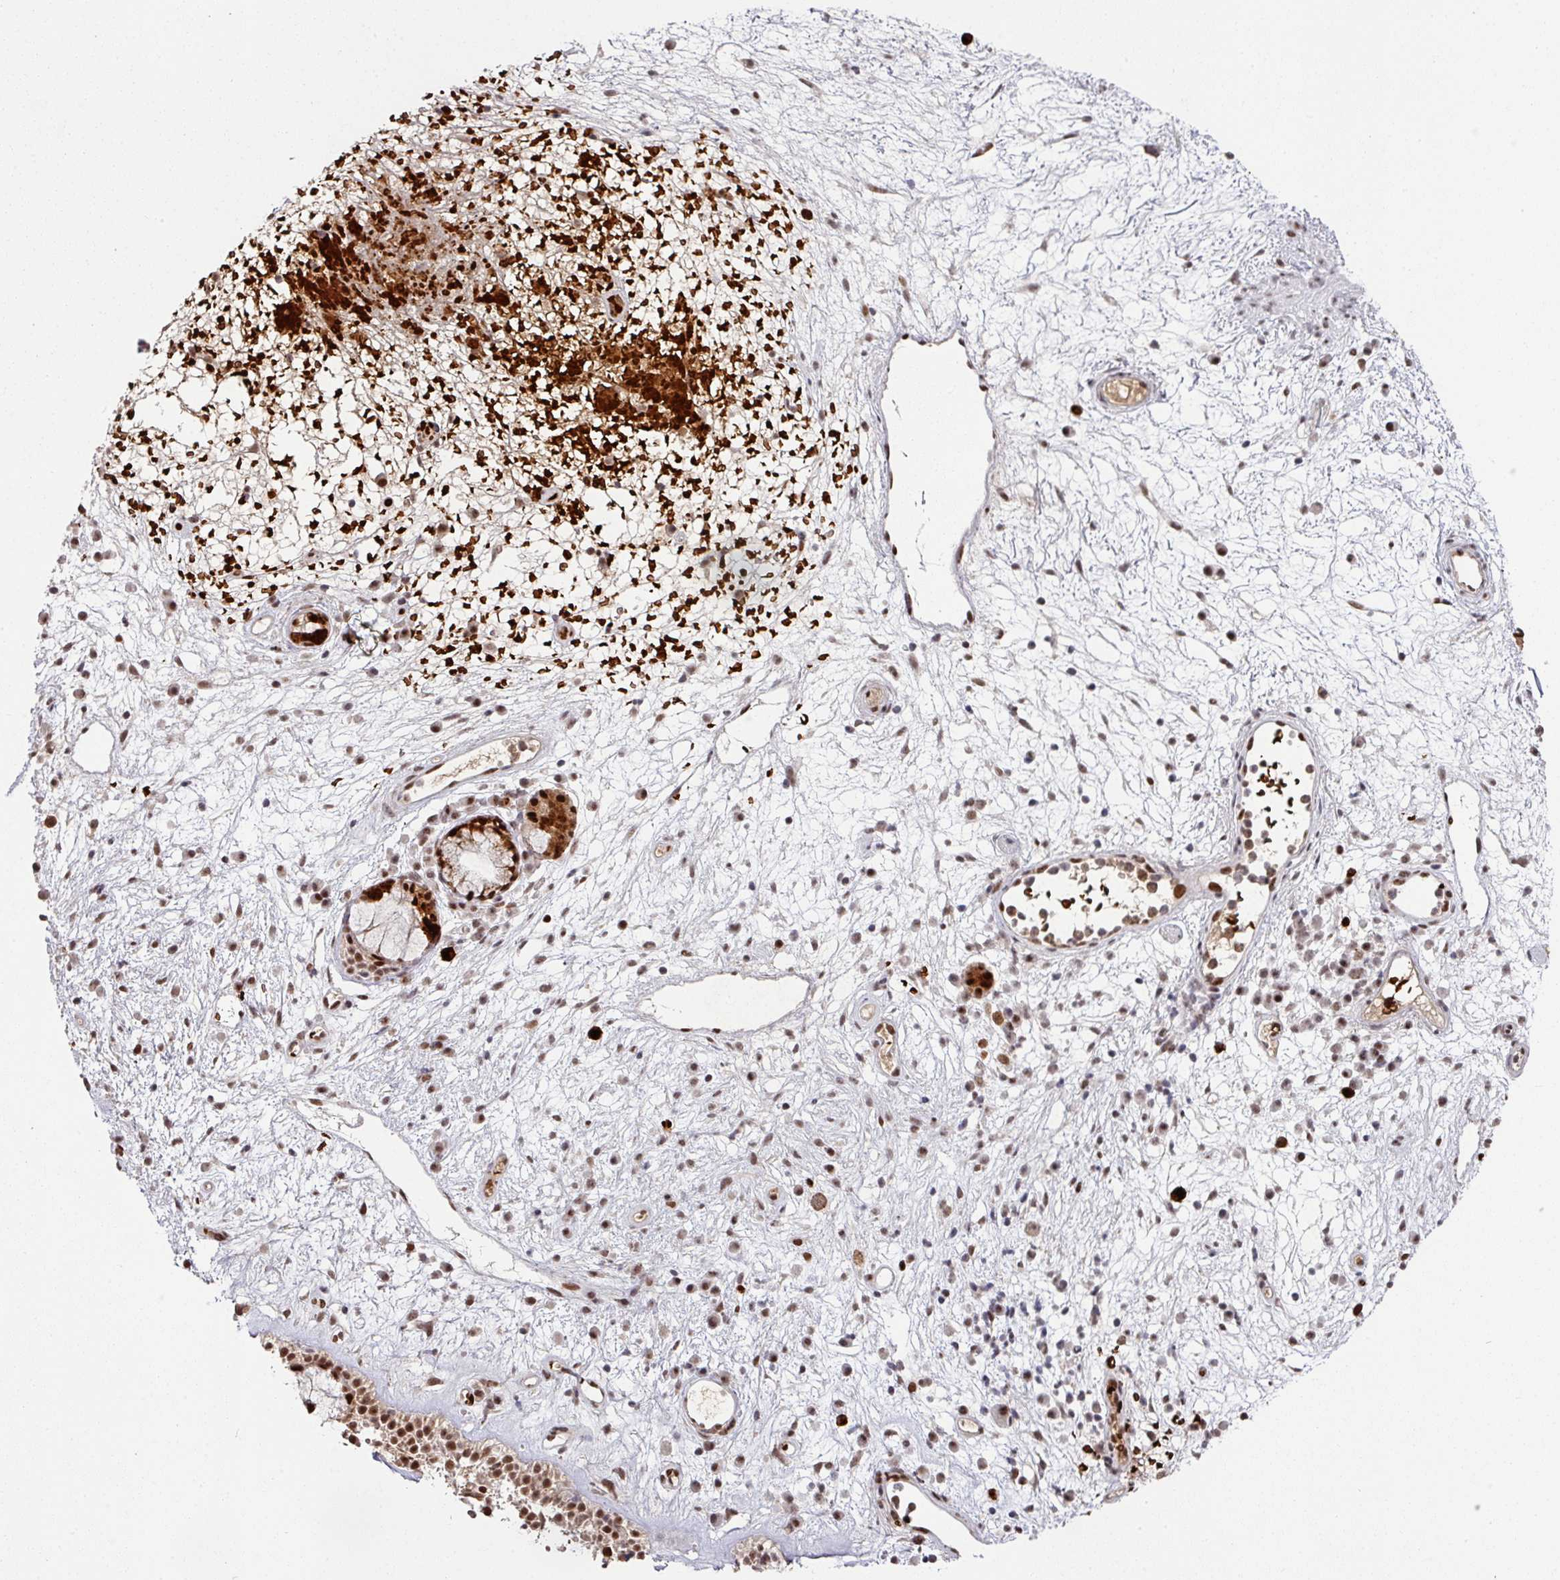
{"staining": {"intensity": "moderate", "quantity": ">75%", "location": "nuclear"}, "tissue": "nasopharynx", "cell_type": "Respiratory epithelial cells", "image_type": "normal", "snomed": [{"axis": "morphology", "description": "Normal tissue, NOS"}, {"axis": "morphology", "description": "Inflammation, NOS"}, {"axis": "topography", "description": "Nasopharynx"}], "caption": "Immunohistochemistry (IHC) micrograph of benign nasopharynx: human nasopharynx stained using IHC exhibits medium levels of moderate protein expression localized specifically in the nuclear of respiratory epithelial cells, appearing as a nuclear brown color.", "gene": "NEIL1", "patient": {"sex": "male", "age": 54}}